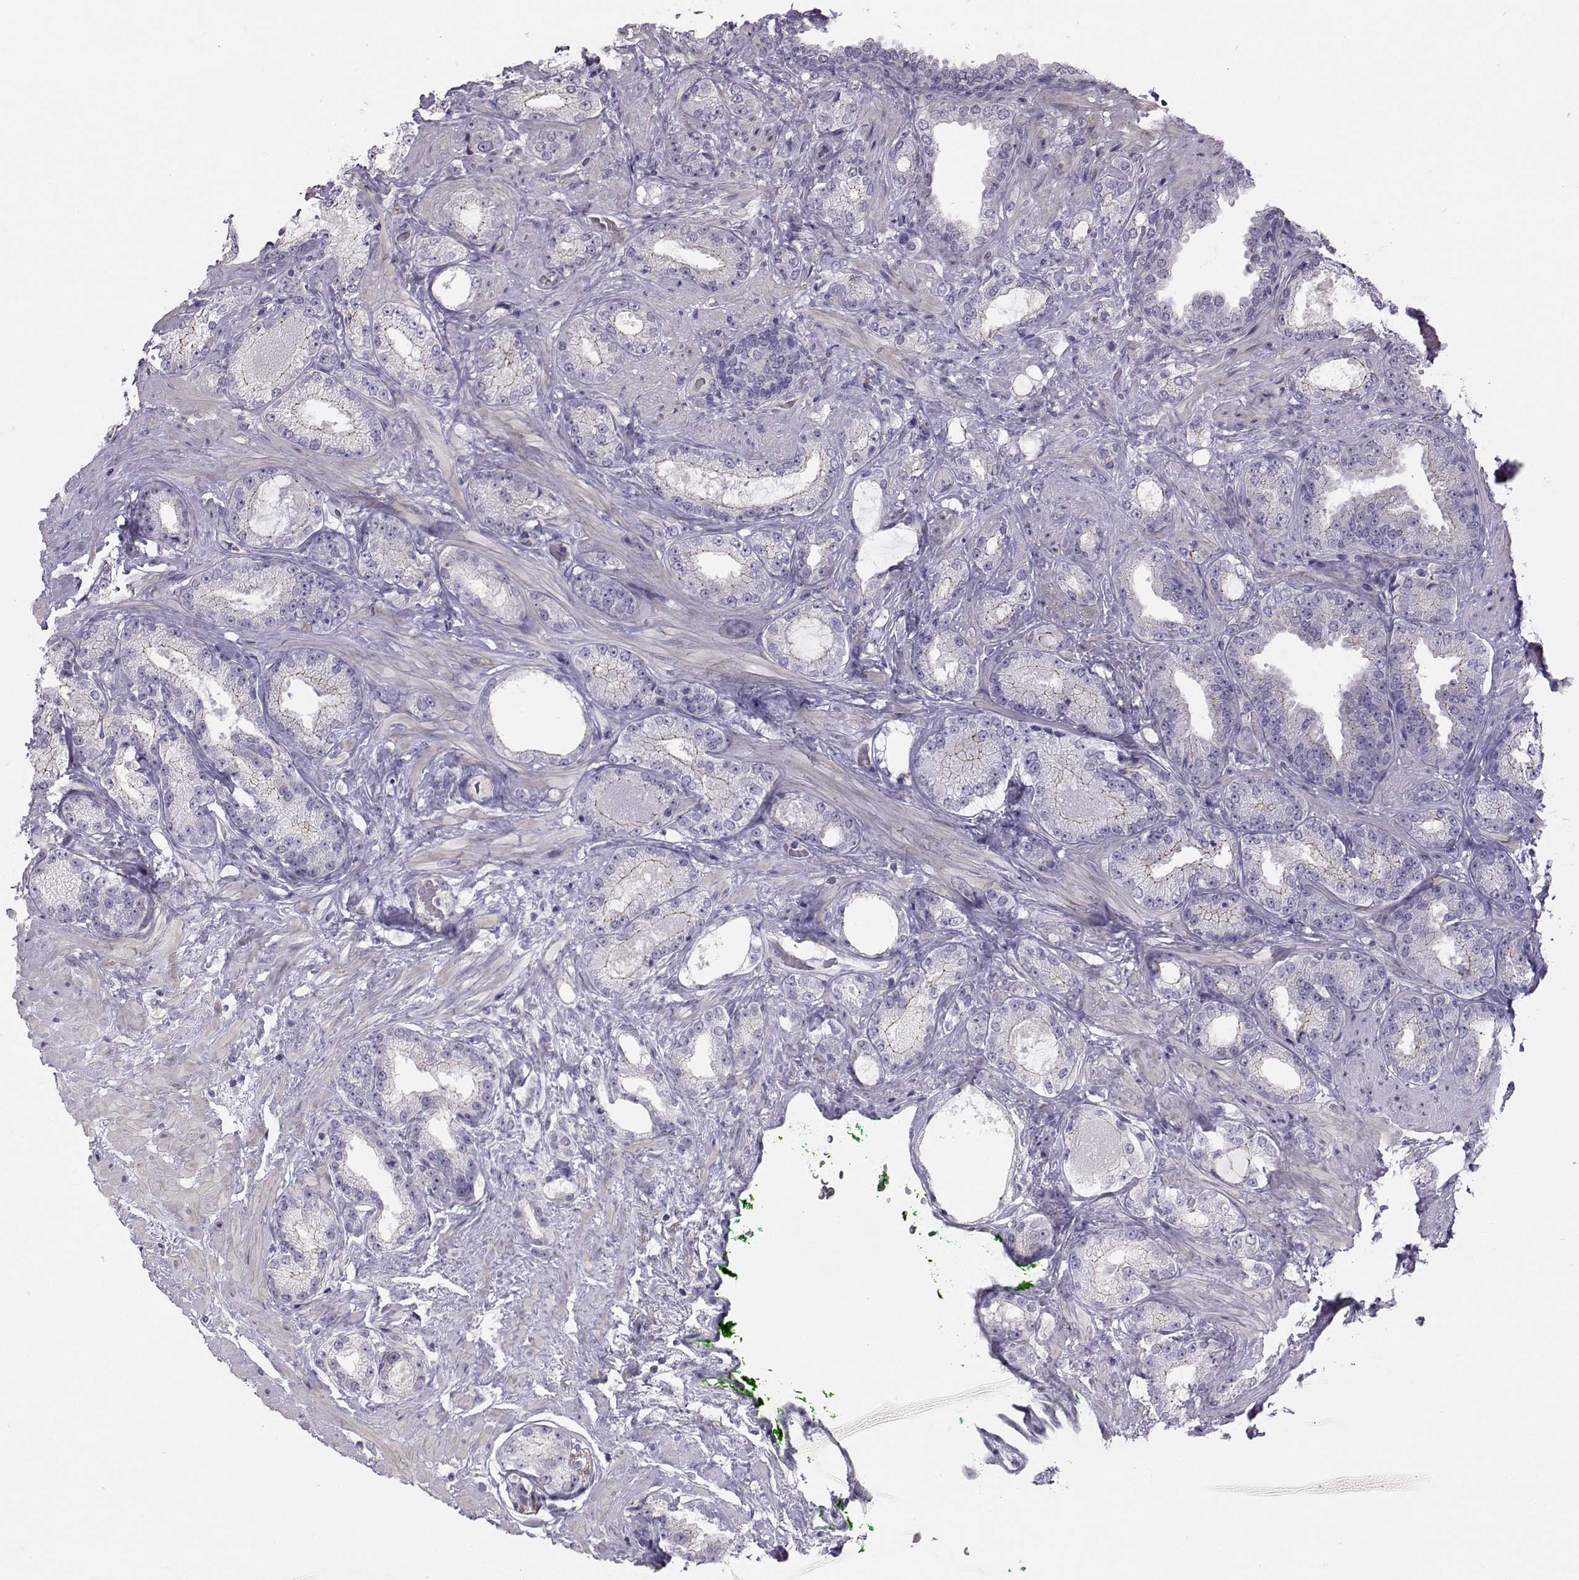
{"staining": {"intensity": "weak", "quantity": "<25%", "location": "cytoplasmic/membranous"}, "tissue": "prostate cancer", "cell_type": "Tumor cells", "image_type": "cancer", "snomed": [{"axis": "morphology", "description": "Adenocarcinoma, Low grade"}, {"axis": "topography", "description": "Prostate"}], "caption": "This is an IHC micrograph of human prostate adenocarcinoma (low-grade). There is no staining in tumor cells.", "gene": "MAST1", "patient": {"sex": "male", "age": 68}}